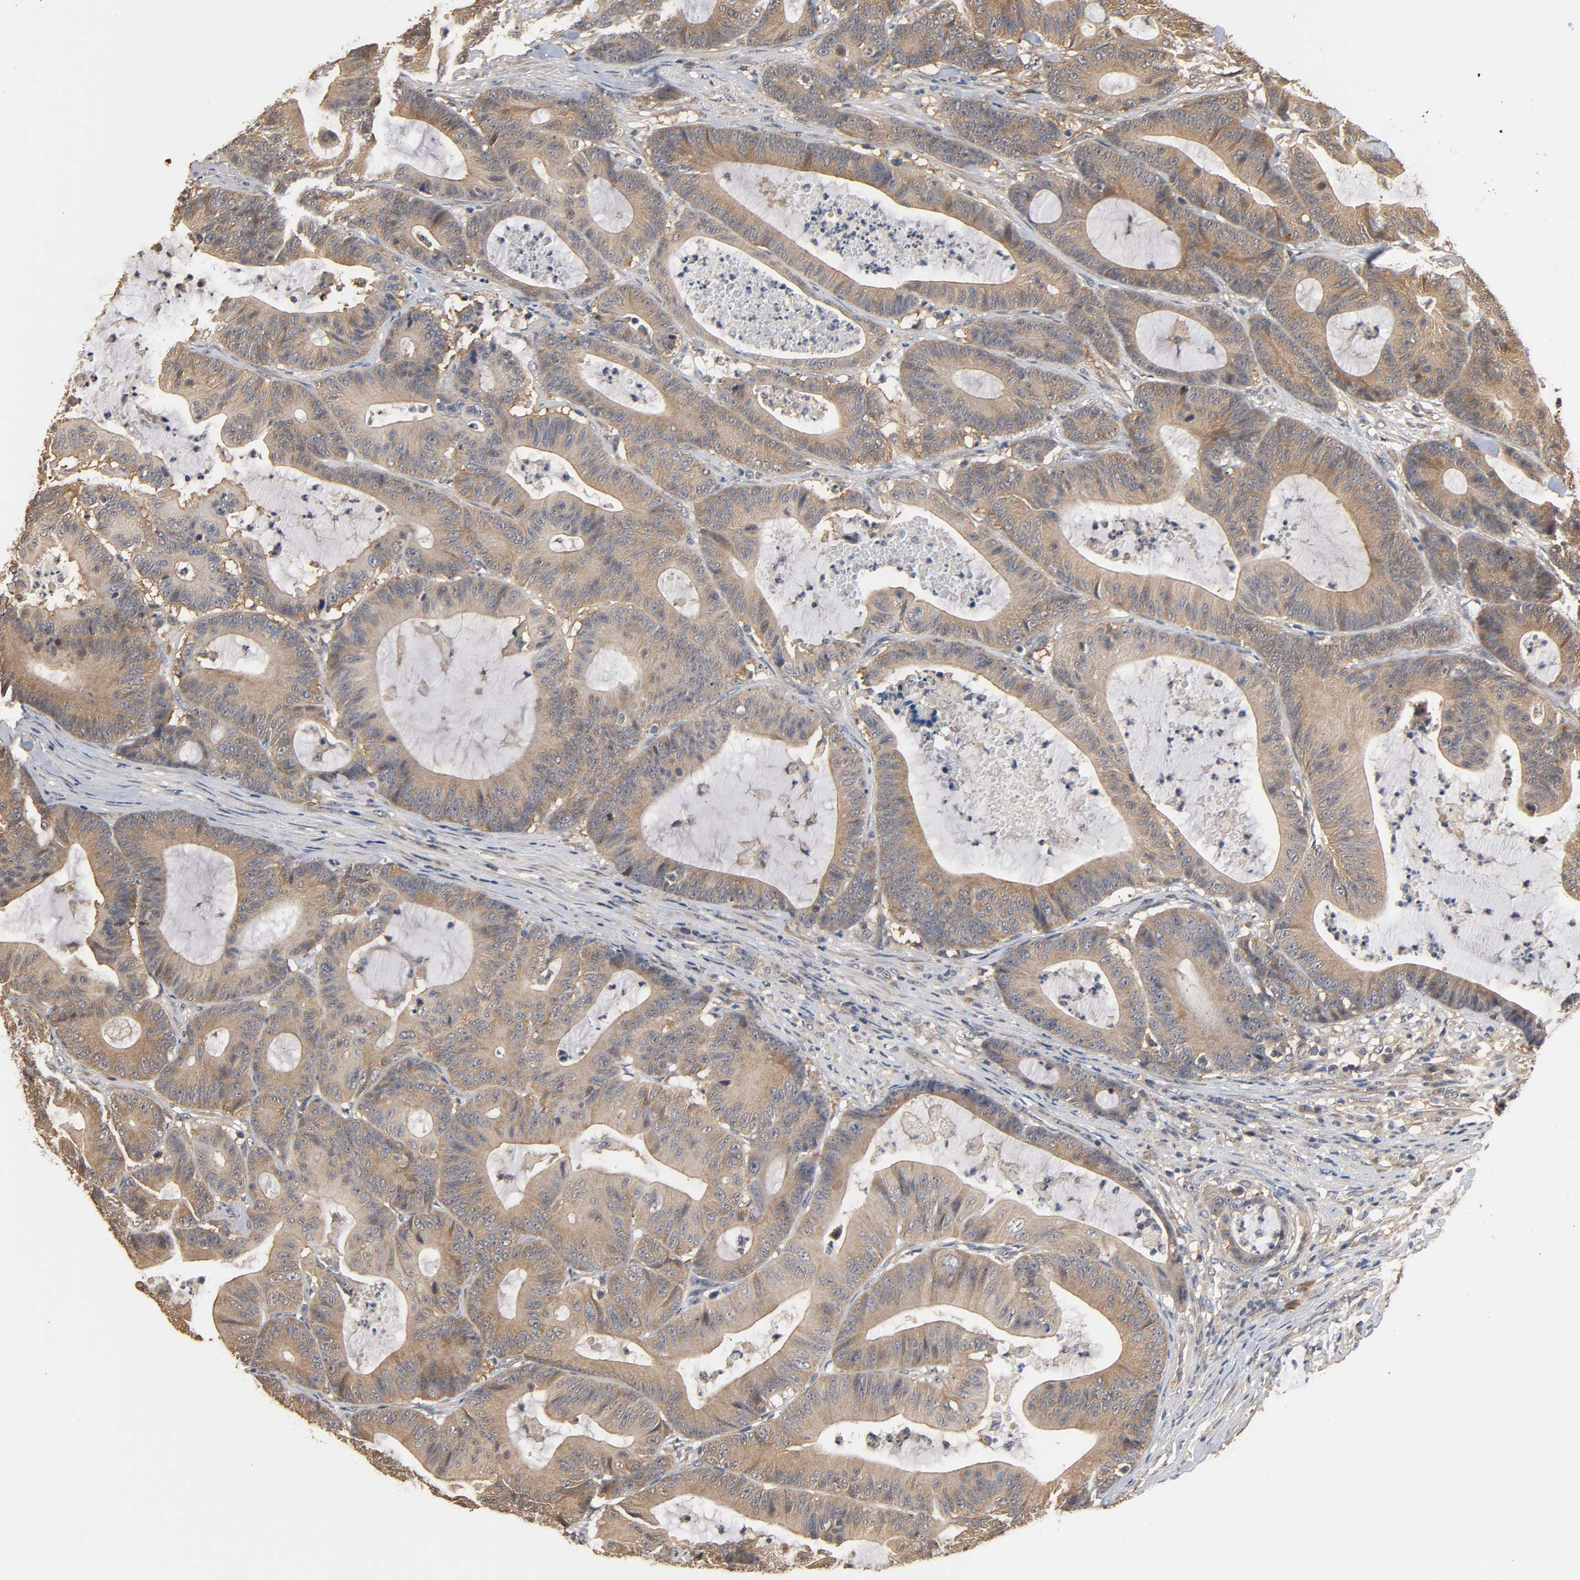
{"staining": {"intensity": "moderate", "quantity": ">75%", "location": "cytoplasmic/membranous"}, "tissue": "colorectal cancer", "cell_type": "Tumor cells", "image_type": "cancer", "snomed": [{"axis": "morphology", "description": "Adenocarcinoma, NOS"}, {"axis": "topography", "description": "Colon"}], "caption": "Immunohistochemistry (IHC) of adenocarcinoma (colorectal) shows medium levels of moderate cytoplasmic/membranous positivity in approximately >75% of tumor cells.", "gene": "ARHGEF7", "patient": {"sex": "female", "age": 84}}